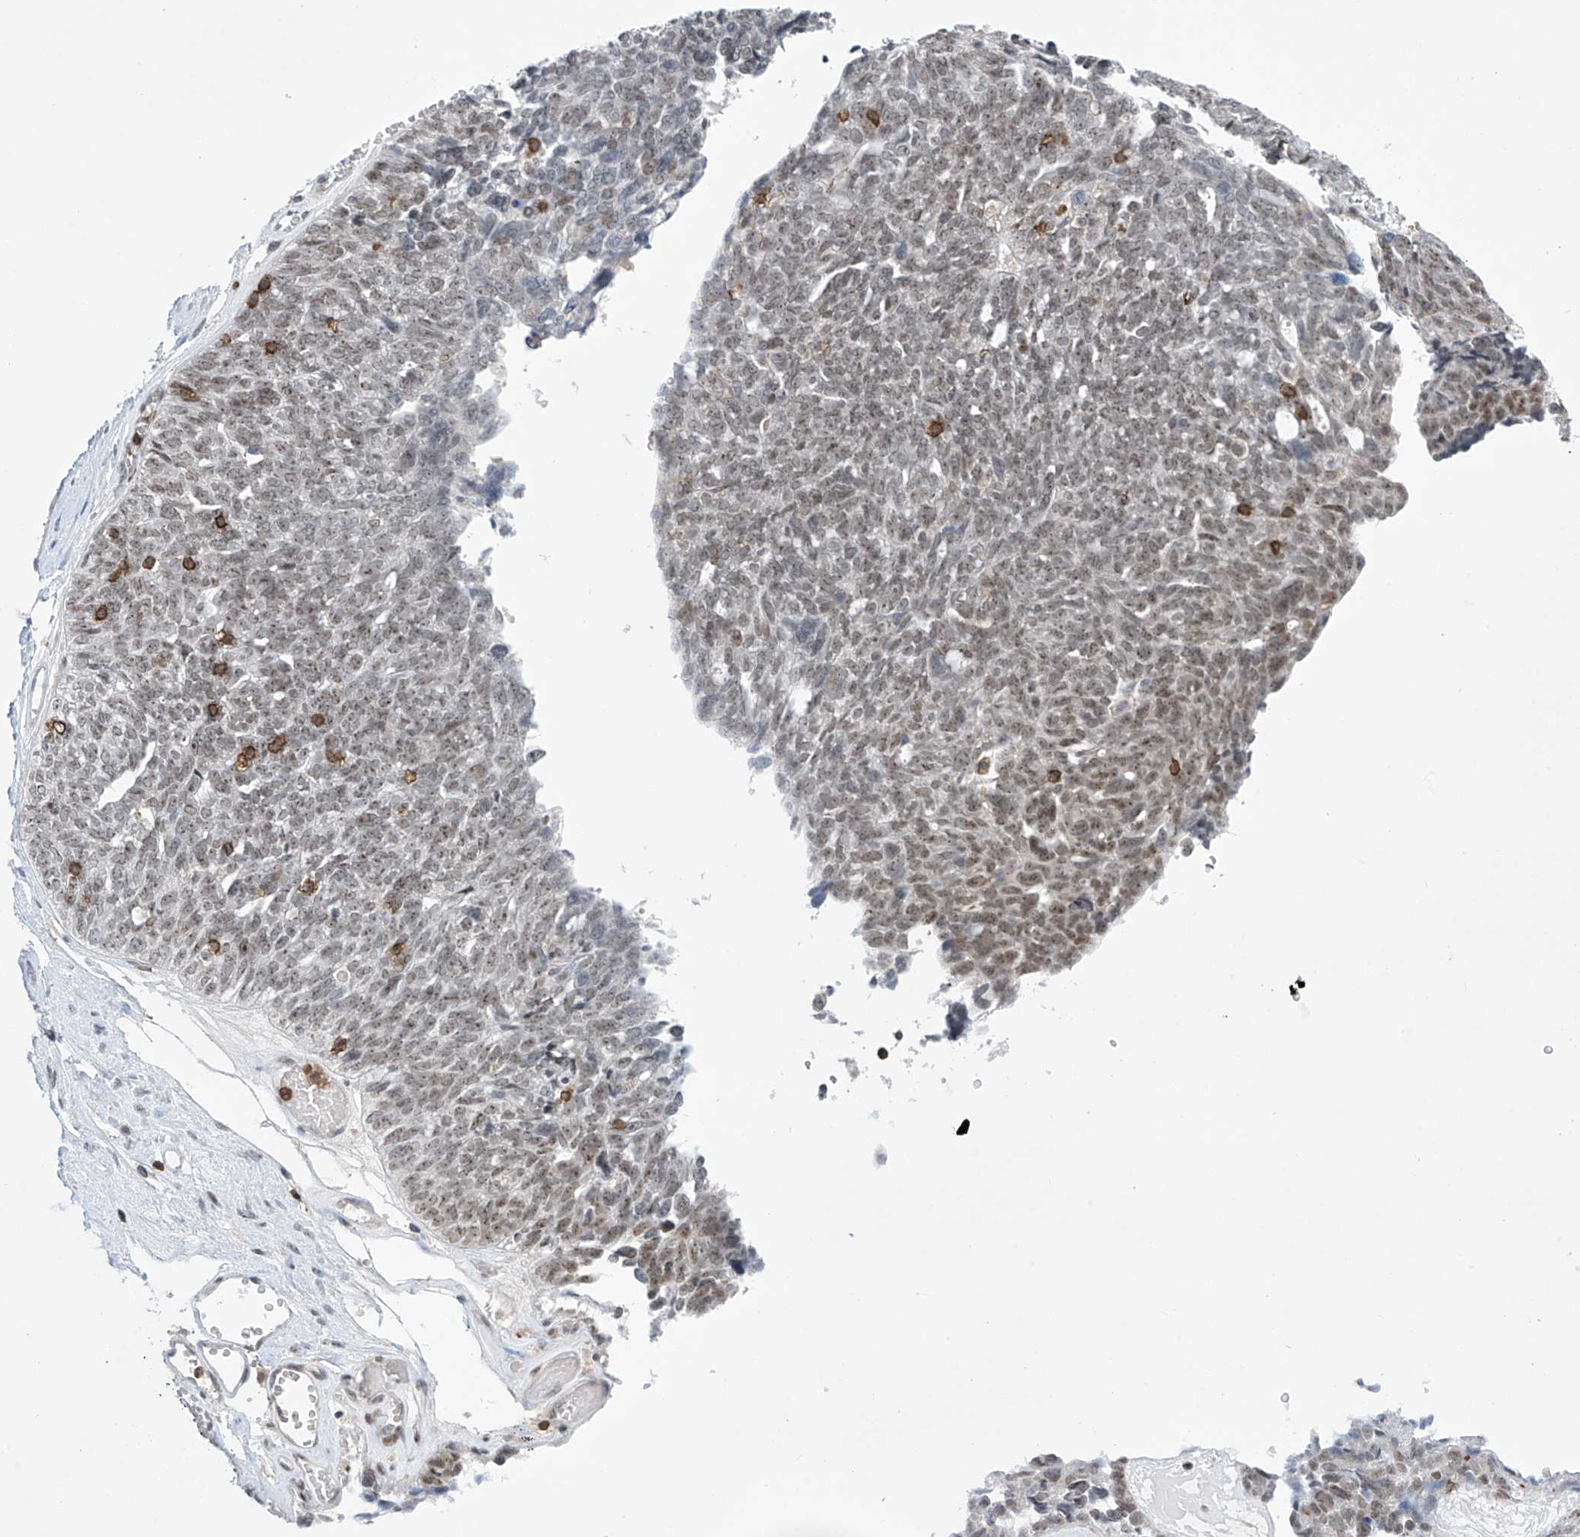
{"staining": {"intensity": "weak", "quantity": "25%-75%", "location": "nuclear"}, "tissue": "ovarian cancer", "cell_type": "Tumor cells", "image_type": "cancer", "snomed": [{"axis": "morphology", "description": "Cystadenocarcinoma, serous, NOS"}, {"axis": "topography", "description": "Ovary"}], "caption": "Brown immunohistochemical staining in human ovarian serous cystadenocarcinoma reveals weak nuclear positivity in about 25%-75% of tumor cells. (DAB (3,3'-diaminobenzidine) IHC, brown staining for protein, blue staining for nuclei).", "gene": "MSL3", "patient": {"sex": "female", "age": 79}}